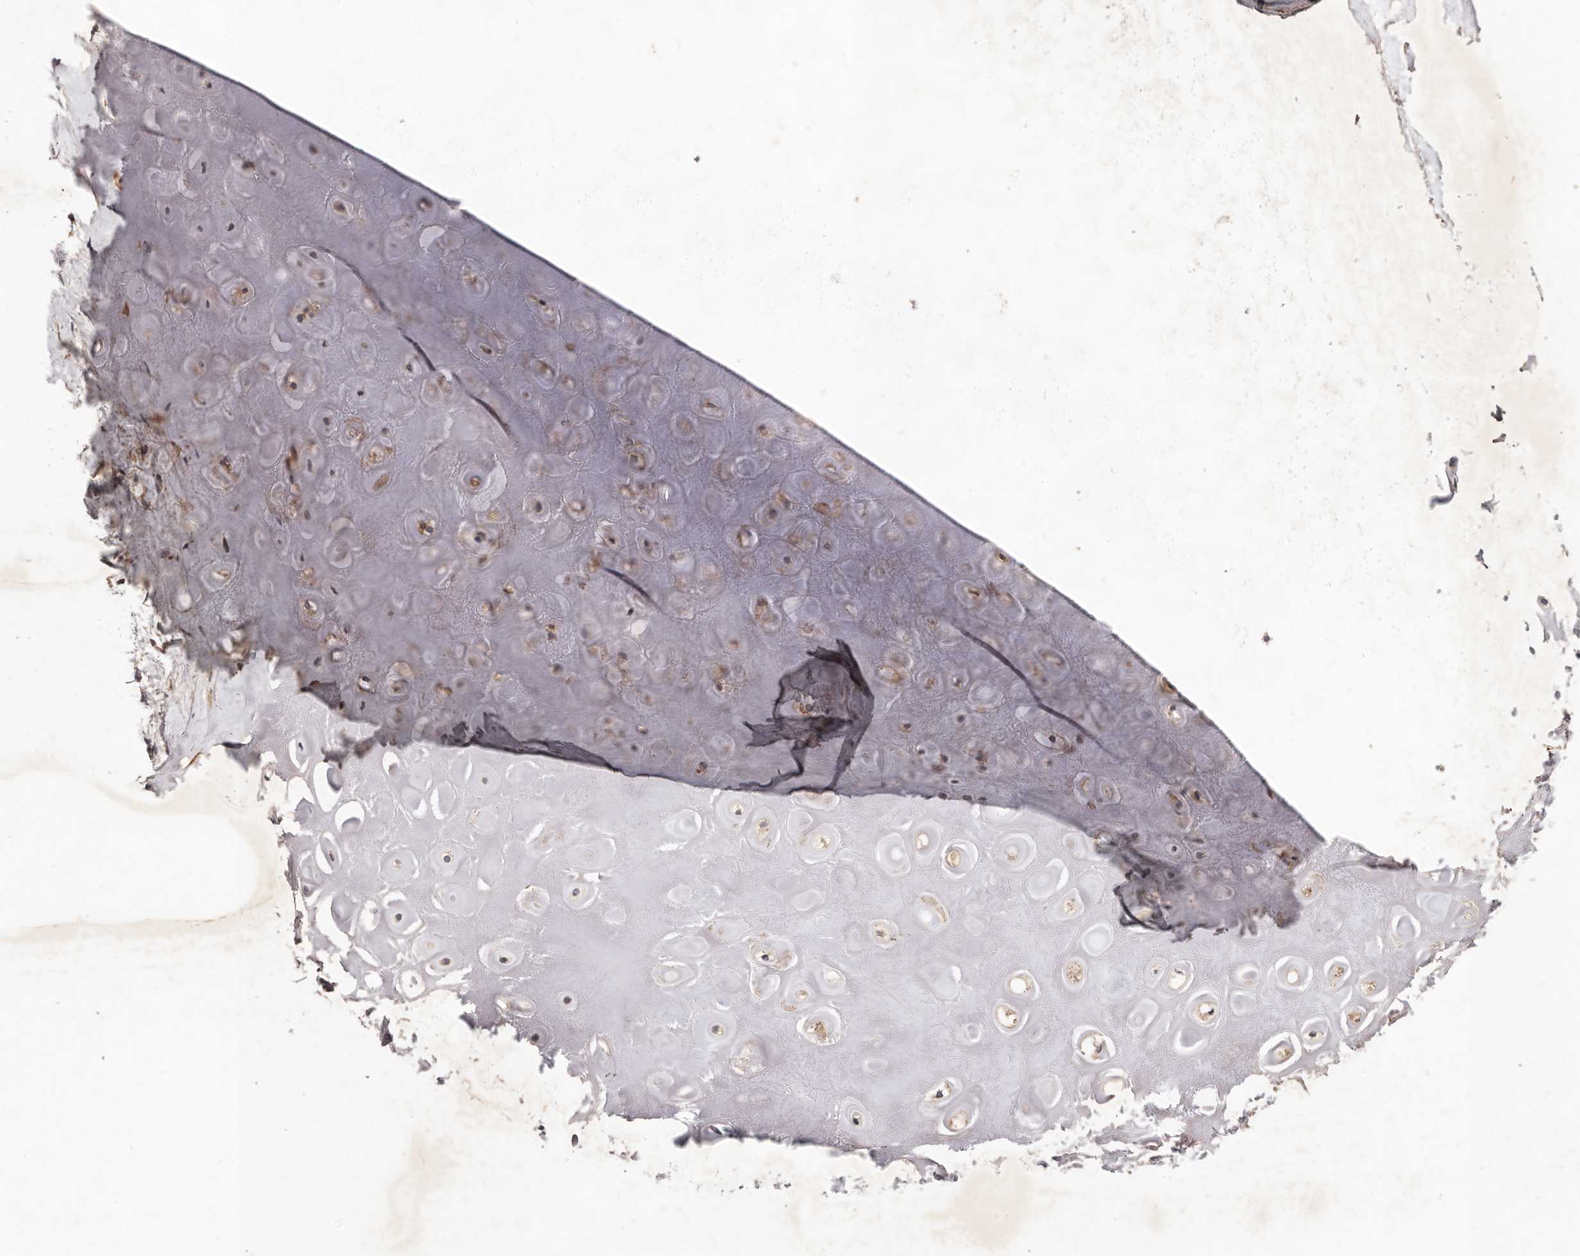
{"staining": {"intensity": "moderate", "quantity": "25%-75%", "location": "cytoplasmic/membranous"}, "tissue": "adipose tissue", "cell_type": "Adipocytes", "image_type": "normal", "snomed": [{"axis": "morphology", "description": "Normal tissue, NOS"}, {"axis": "morphology", "description": "Basal cell carcinoma"}, {"axis": "topography", "description": "Skin"}], "caption": "Adipose tissue stained with DAB IHC reveals medium levels of moderate cytoplasmic/membranous positivity in about 25%-75% of adipocytes.", "gene": "MACF1", "patient": {"sex": "female", "age": 89}}